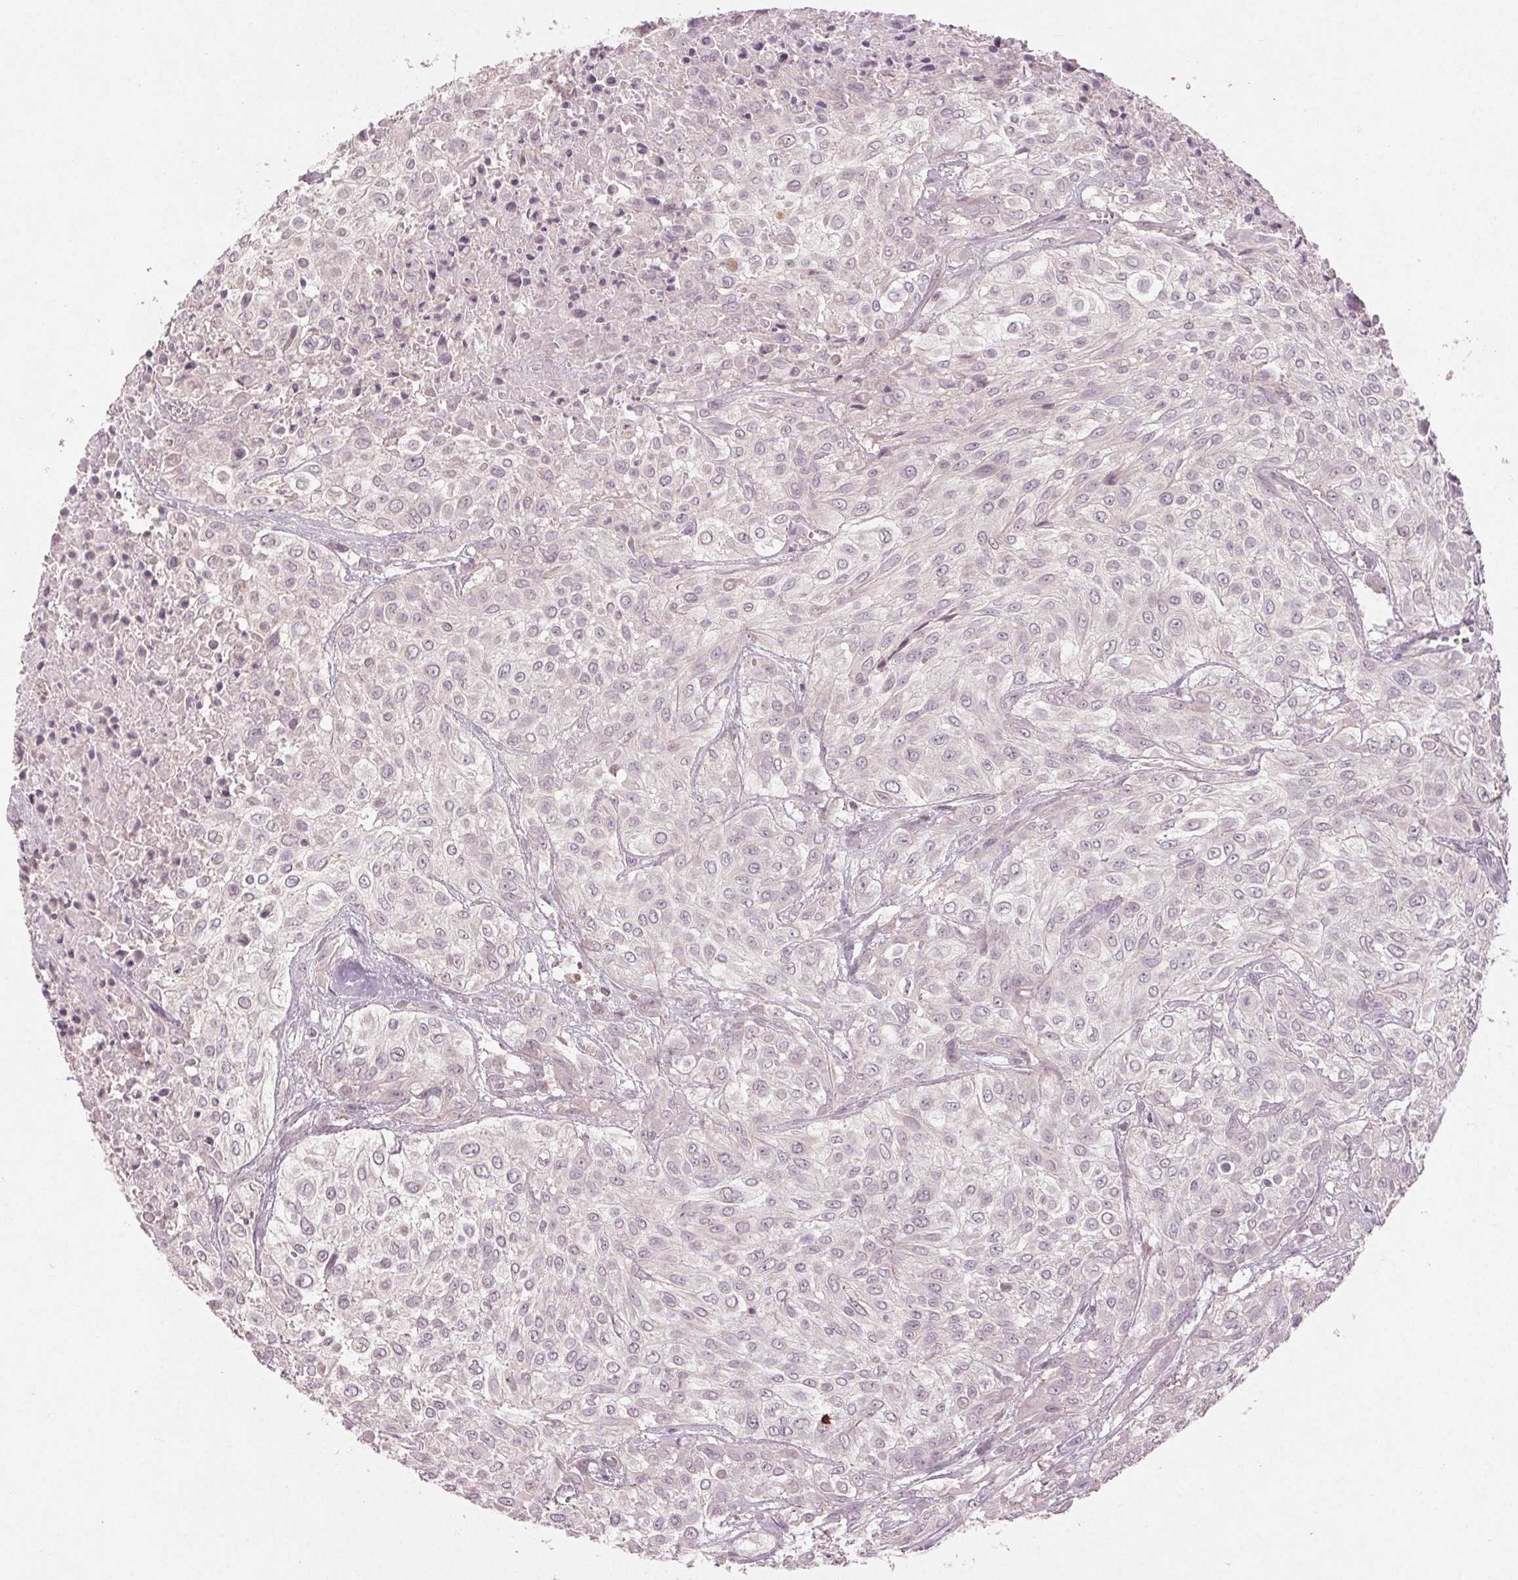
{"staining": {"intensity": "negative", "quantity": "none", "location": "none"}, "tissue": "urothelial cancer", "cell_type": "Tumor cells", "image_type": "cancer", "snomed": [{"axis": "morphology", "description": "Urothelial carcinoma, High grade"}, {"axis": "topography", "description": "Urinary bladder"}], "caption": "Immunohistochemical staining of urothelial cancer shows no significant staining in tumor cells.", "gene": "KLRC3", "patient": {"sex": "male", "age": 57}}